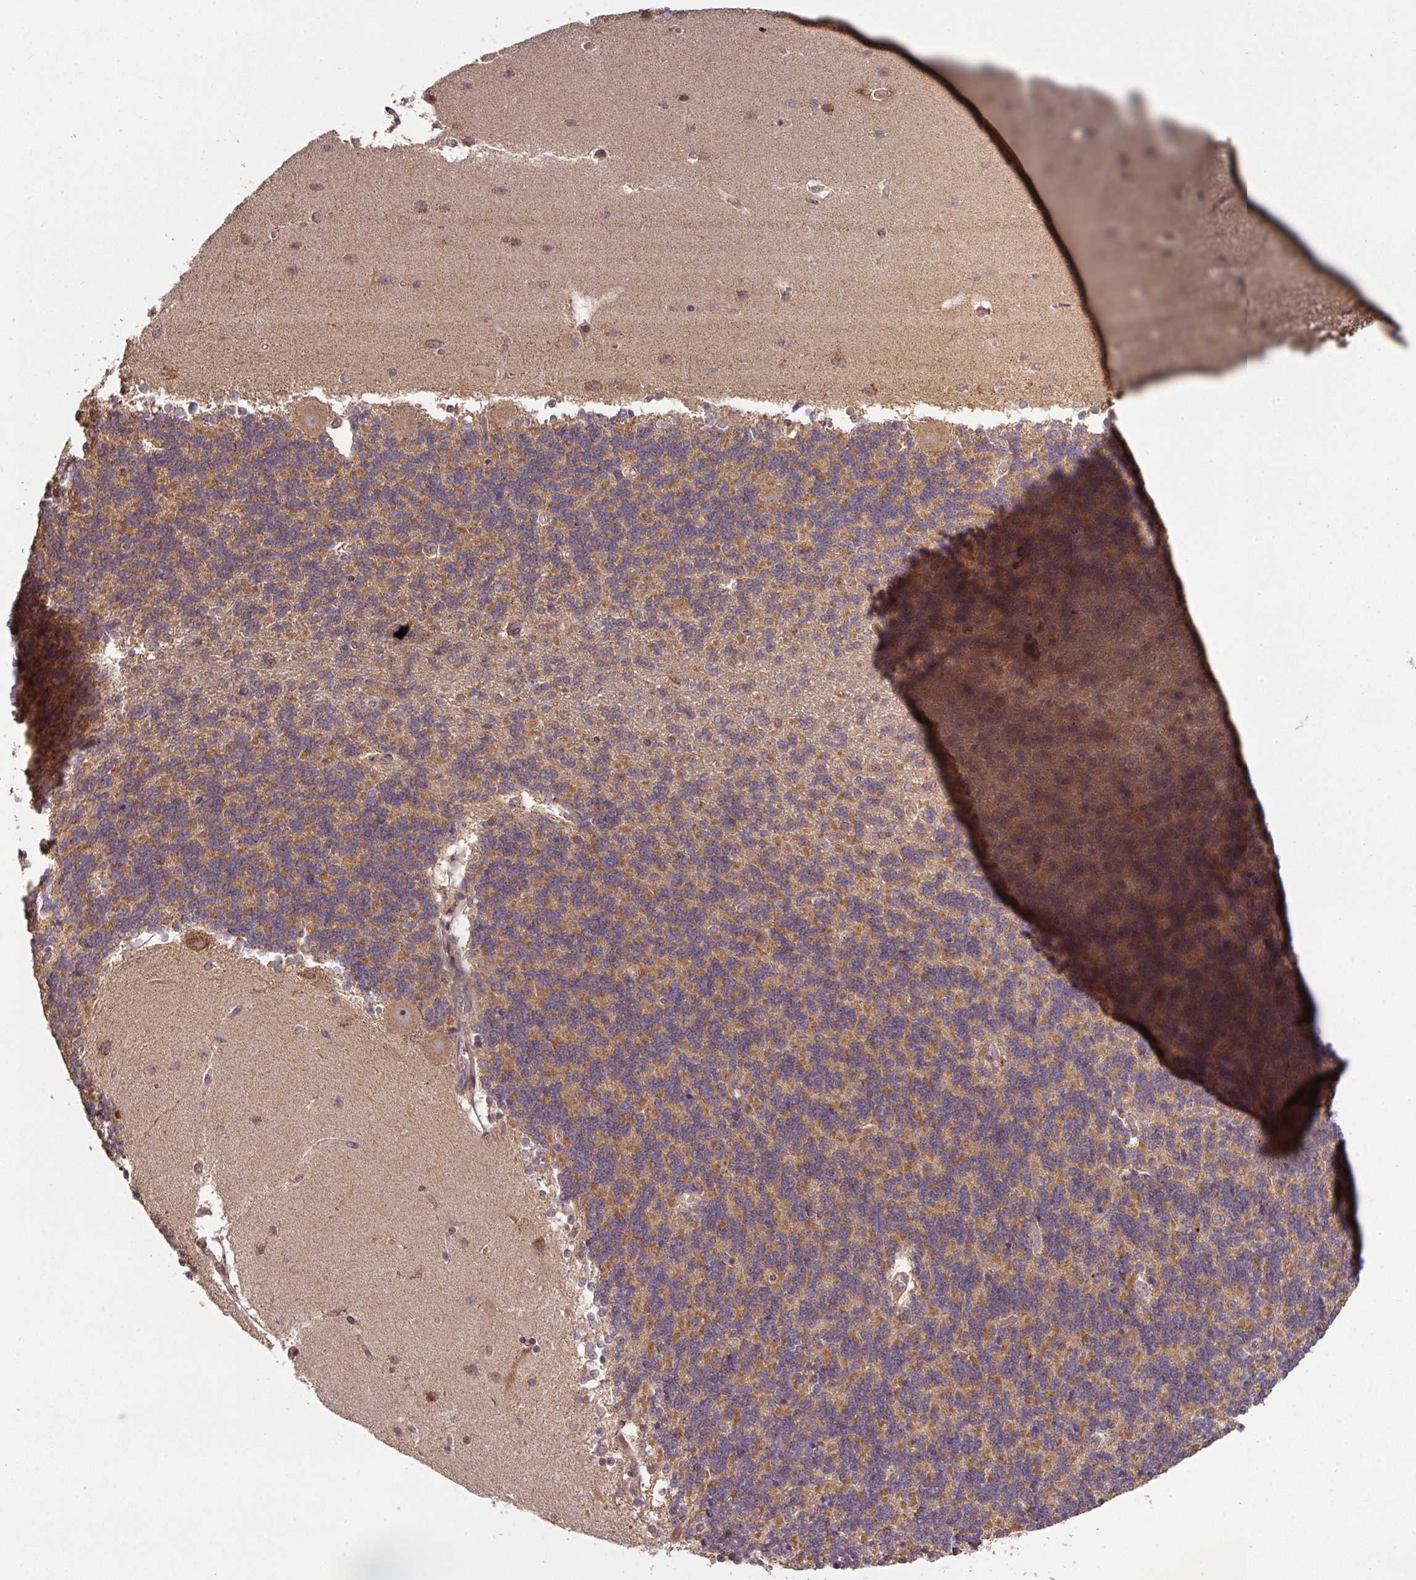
{"staining": {"intensity": "moderate", "quantity": "25%-75%", "location": "cytoplasmic/membranous"}, "tissue": "cerebellum", "cell_type": "Cells in granular layer", "image_type": "normal", "snomed": [{"axis": "morphology", "description": "Normal tissue, NOS"}, {"axis": "topography", "description": "Cerebellum"}], "caption": "A photomicrograph of human cerebellum stained for a protein shows moderate cytoplasmic/membranous brown staining in cells in granular layer.", "gene": "MRRF", "patient": {"sex": "female", "age": 54}}